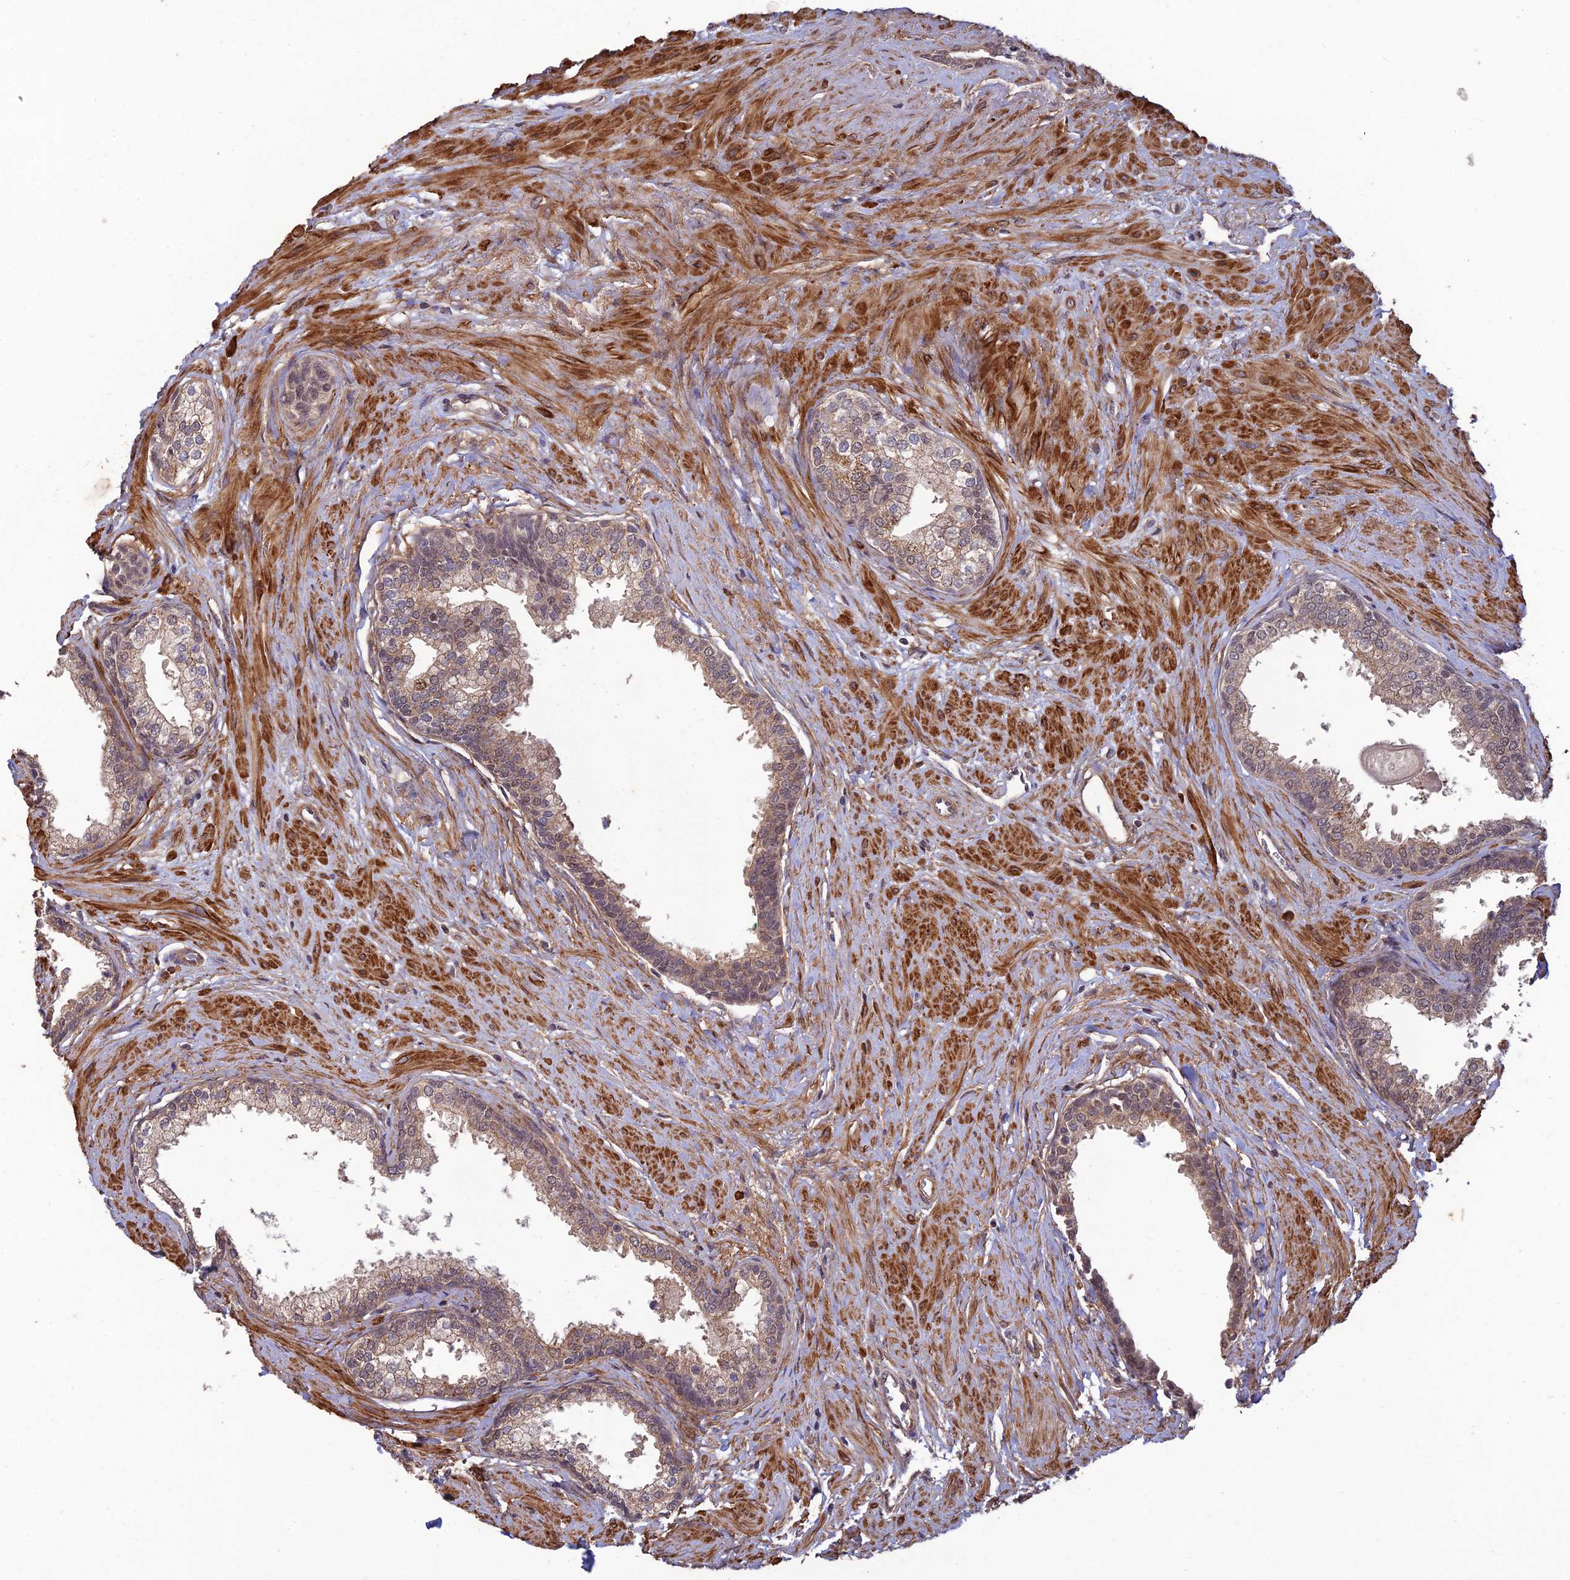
{"staining": {"intensity": "weak", "quantity": ">75%", "location": "cytoplasmic/membranous,nuclear"}, "tissue": "prostate", "cell_type": "Glandular cells", "image_type": "normal", "snomed": [{"axis": "morphology", "description": "Normal tissue, NOS"}, {"axis": "topography", "description": "Prostate"}], "caption": "Benign prostate shows weak cytoplasmic/membranous,nuclear staining in approximately >75% of glandular cells, visualized by immunohistochemistry. (DAB (3,3'-diaminobenzidine) = brown stain, brightfield microscopy at high magnification).", "gene": "PAGR1", "patient": {"sex": "male", "age": 57}}